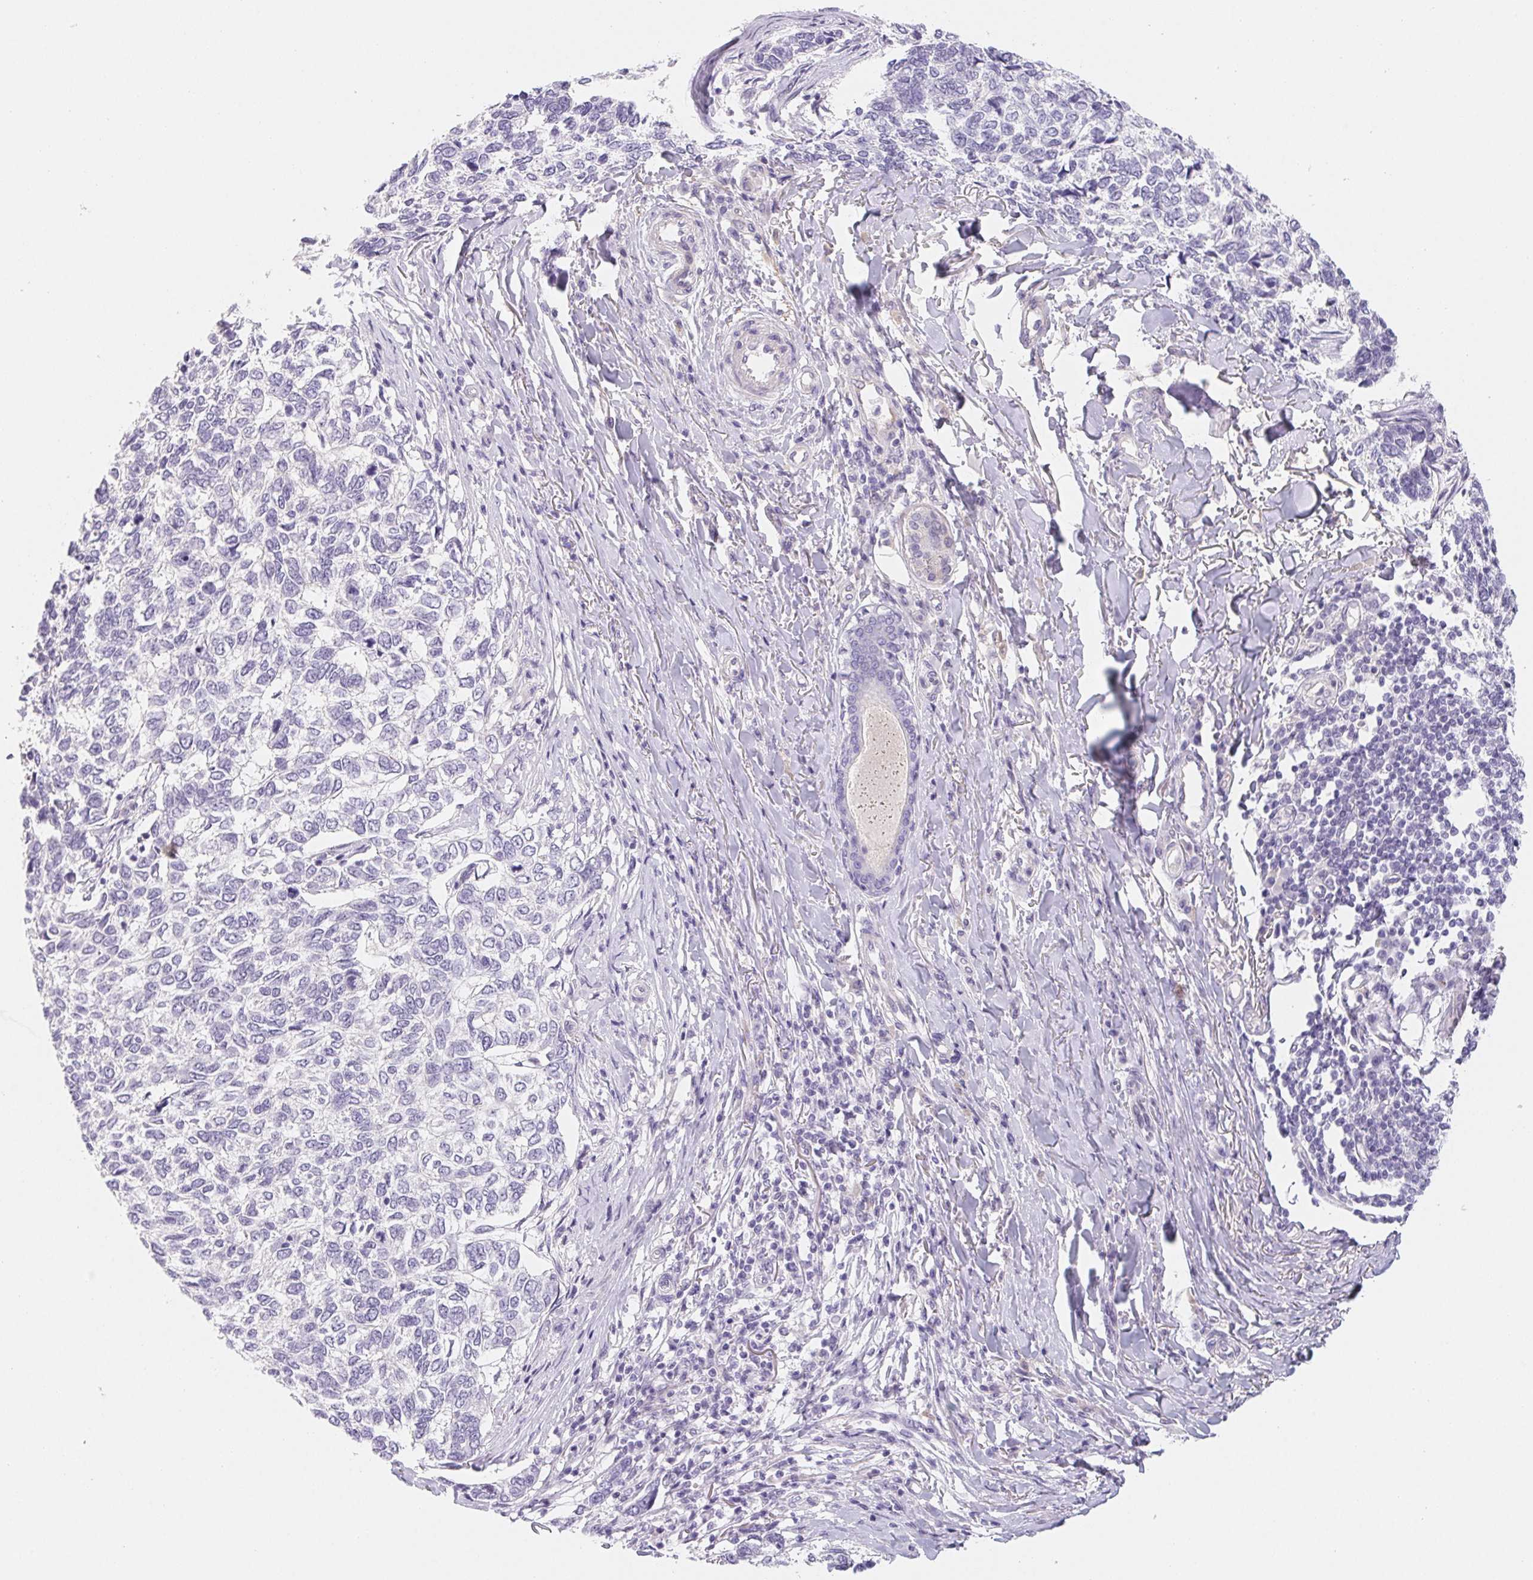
{"staining": {"intensity": "negative", "quantity": "none", "location": "none"}, "tissue": "skin cancer", "cell_type": "Tumor cells", "image_type": "cancer", "snomed": [{"axis": "morphology", "description": "Basal cell carcinoma"}, {"axis": "topography", "description": "Skin"}], "caption": "An immunohistochemistry (IHC) image of skin cancer (basal cell carcinoma) is shown. There is no staining in tumor cells of skin cancer (basal cell carcinoma).", "gene": "CTNND2", "patient": {"sex": "female", "age": 65}}